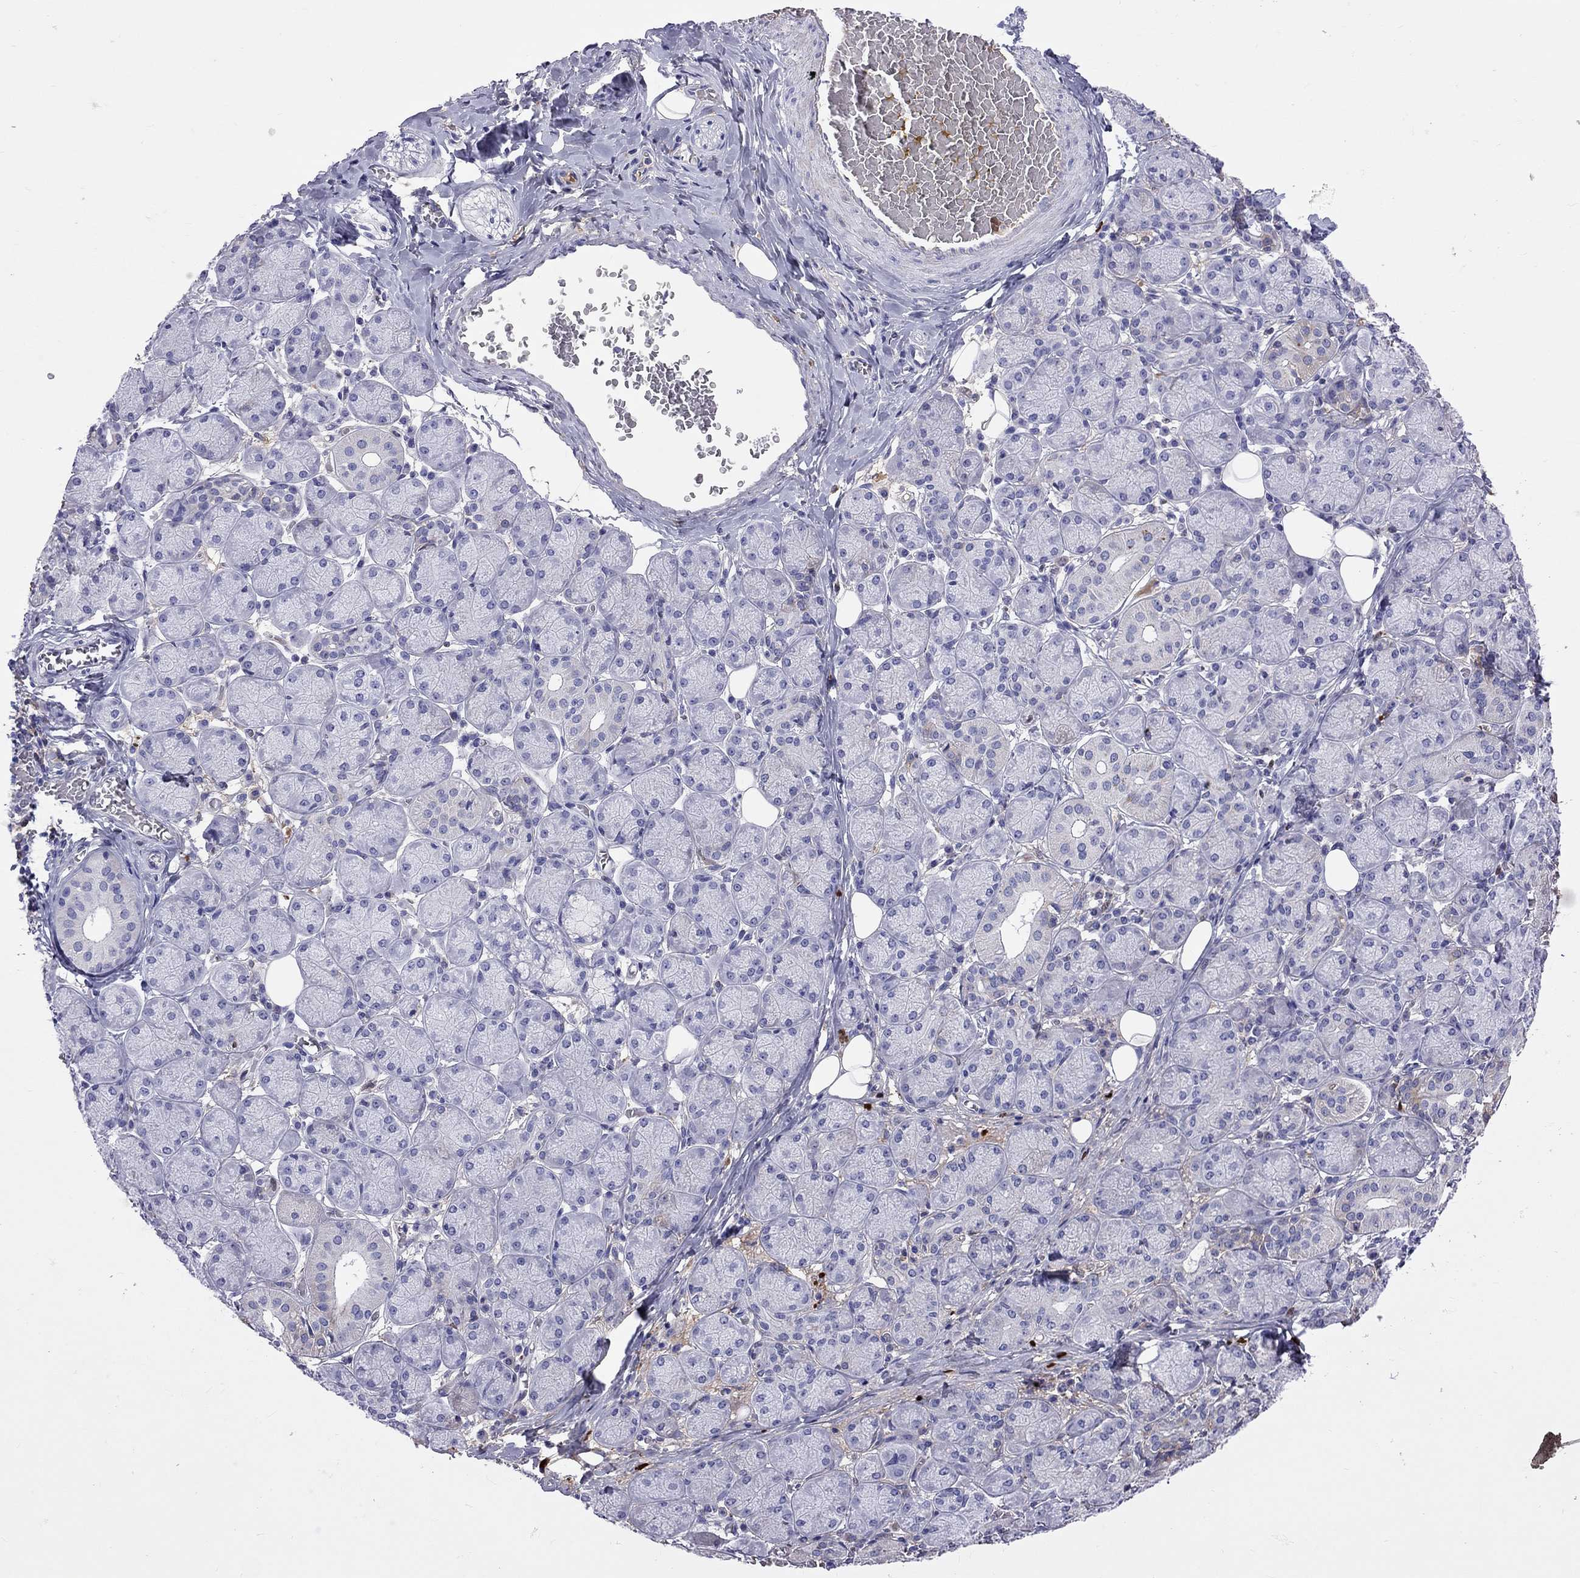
{"staining": {"intensity": "moderate", "quantity": "<25%", "location": "cytoplasmic/membranous"}, "tissue": "salivary gland", "cell_type": "Glandular cells", "image_type": "normal", "snomed": [{"axis": "morphology", "description": "Normal tissue, NOS"}, {"axis": "topography", "description": "Salivary gland"}, {"axis": "topography", "description": "Peripheral nerve tissue"}], "caption": "Immunohistochemical staining of benign salivary gland exhibits low levels of moderate cytoplasmic/membranous staining in approximately <25% of glandular cells. The staining is performed using DAB (3,3'-diaminobenzidine) brown chromogen to label protein expression. The nuclei are counter-stained blue using hematoxylin.", "gene": "SERPINA3", "patient": {"sex": "female", "age": 24}}